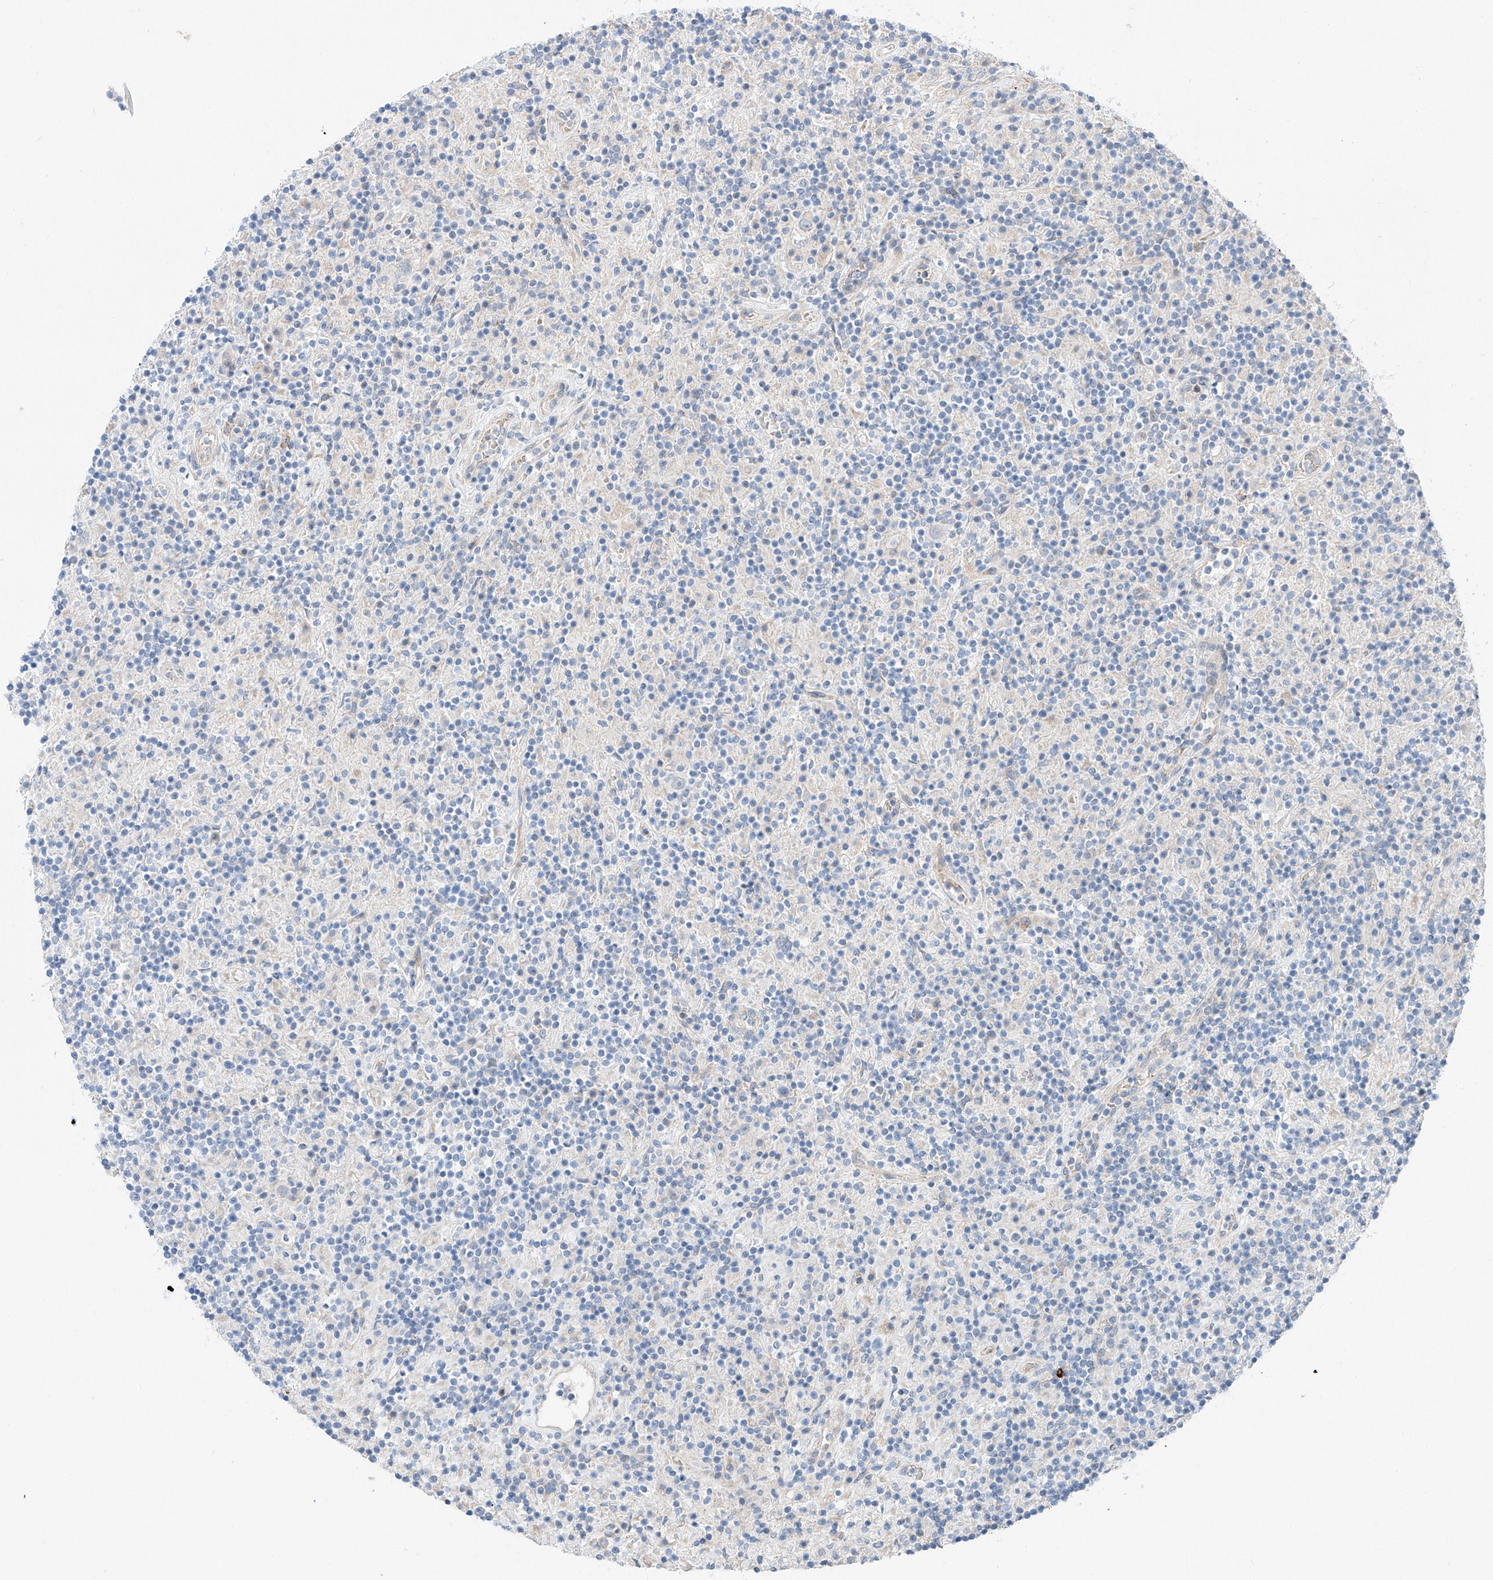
{"staining": {"intensity": "negative", "quantity": "none", "location": "none"}, "tissue": "lymphoma", "cell_type": "Tumor cells", "image_type": "cancer", "snomed": [{"axis": "morphology", "description": "Hodgkin's disease, NOS"}, {"axis": "topography", "description": "Lymph node"}], "caption": "Tumor cells are negative for protein expression in human lymphoma. (Immunohistochemistry, brightfield microscopy, high magnification).", "gene": "MINDY4", "patient": {"sex": "male", "age": 70}}